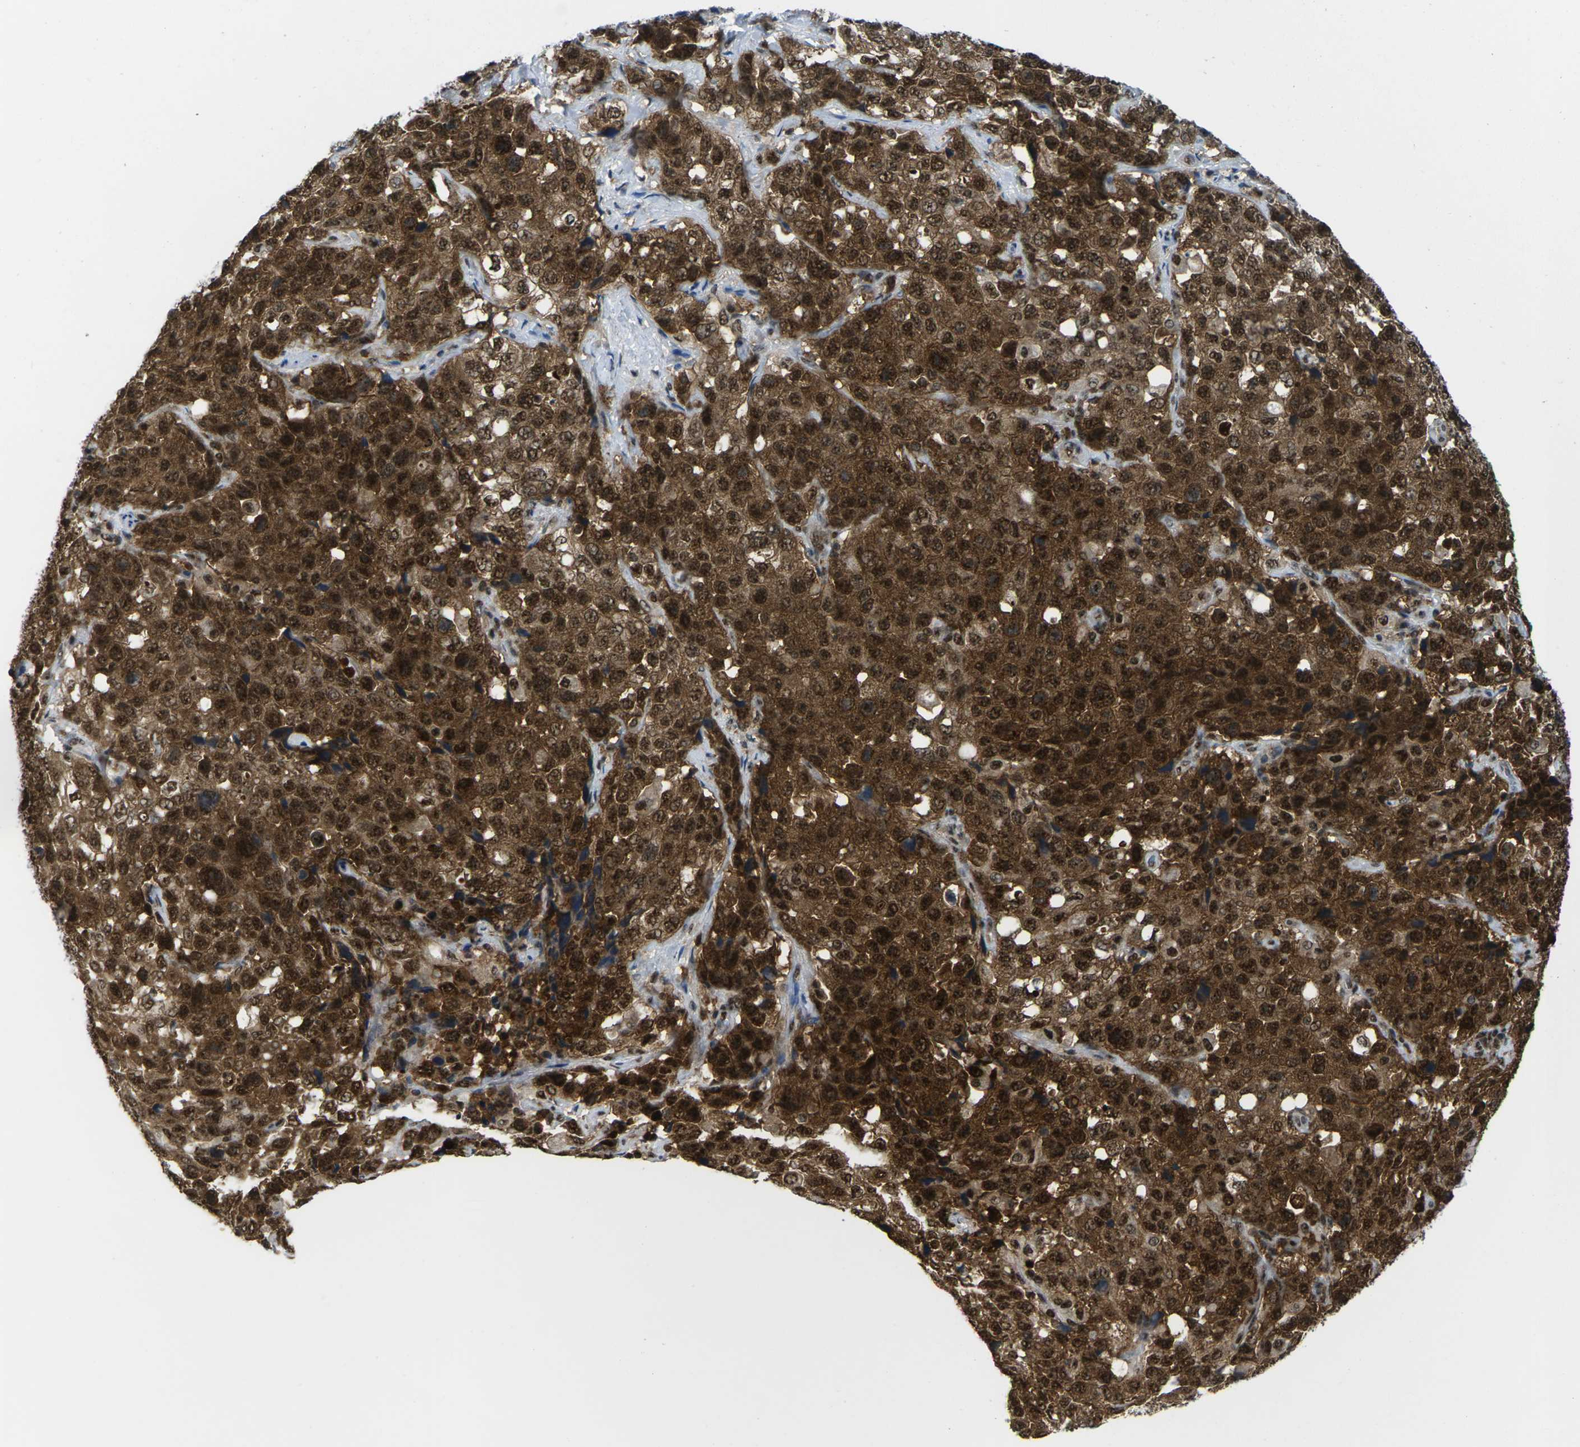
{"staining": {"intensity": "strong", "quantity": ">75%", "location": "cytoplasmic/membranous,nuclear"}, "tissue": "stomach cancer", "cell_type": "Tumor cells", "image_type": "cancer", "snomed": [{"axis": "morphology", "description": "Normal tissue, NOS"}, {"axis": "morphology", "description": "Adenocarcinoma, NOS"}, {"axis": "topography", "description": "Stomach"}], "caption": "There is high levels of strong cytoplasmic/membranous and nuclear expression in tumor cells of adenocarcinoma (stomach), as demonstrated by immunohistochemical staining (brown color).", "gene": "MAGOH", "patient": {"sex": "male", "age": 48}}